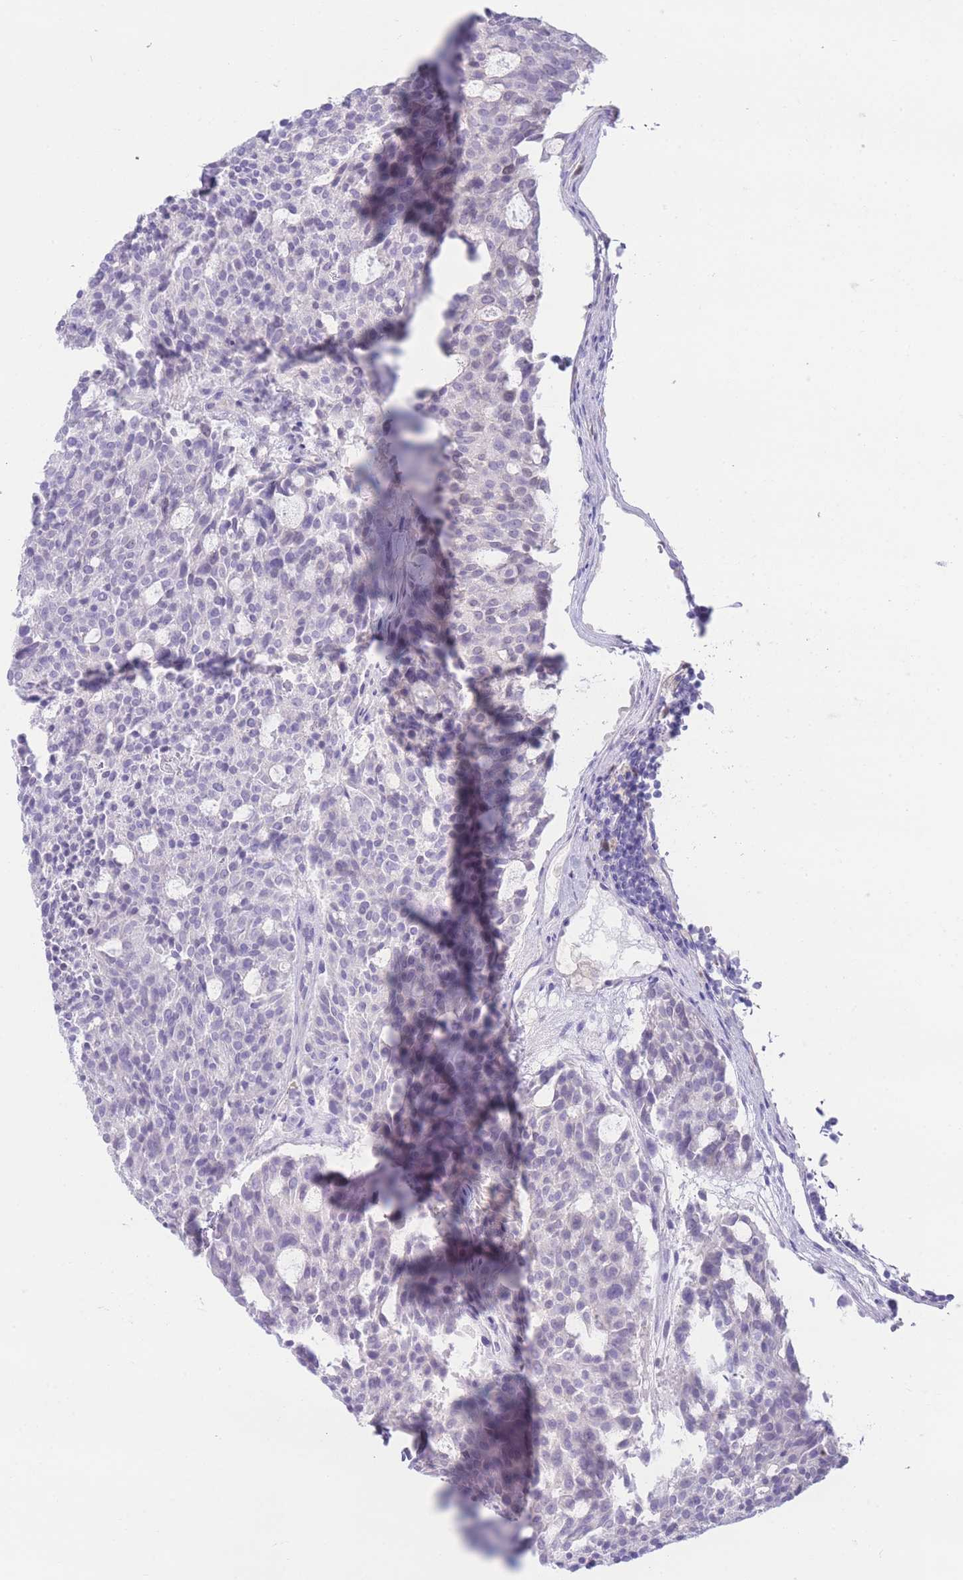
{"staining": {"intensity": "negative", "quantity": "none", "location": "none"}, "tissue": "carcinoid", "cell_type": "Tumor cells", "image_type": "cancer", "snomed": [{"axis": "morphology", "description": "Carcinoid, malignant, NOS"}, {"axis": "topography", "description": "Pancreas"}], "caption": "DAB (3,3'-diaminobenzidine) immunohistochemical staining of carcinoid exhibits no significant positivity in tumor cells.", "gene": "BHLHA15", "patient": {"sex": "female", "age": 54}}